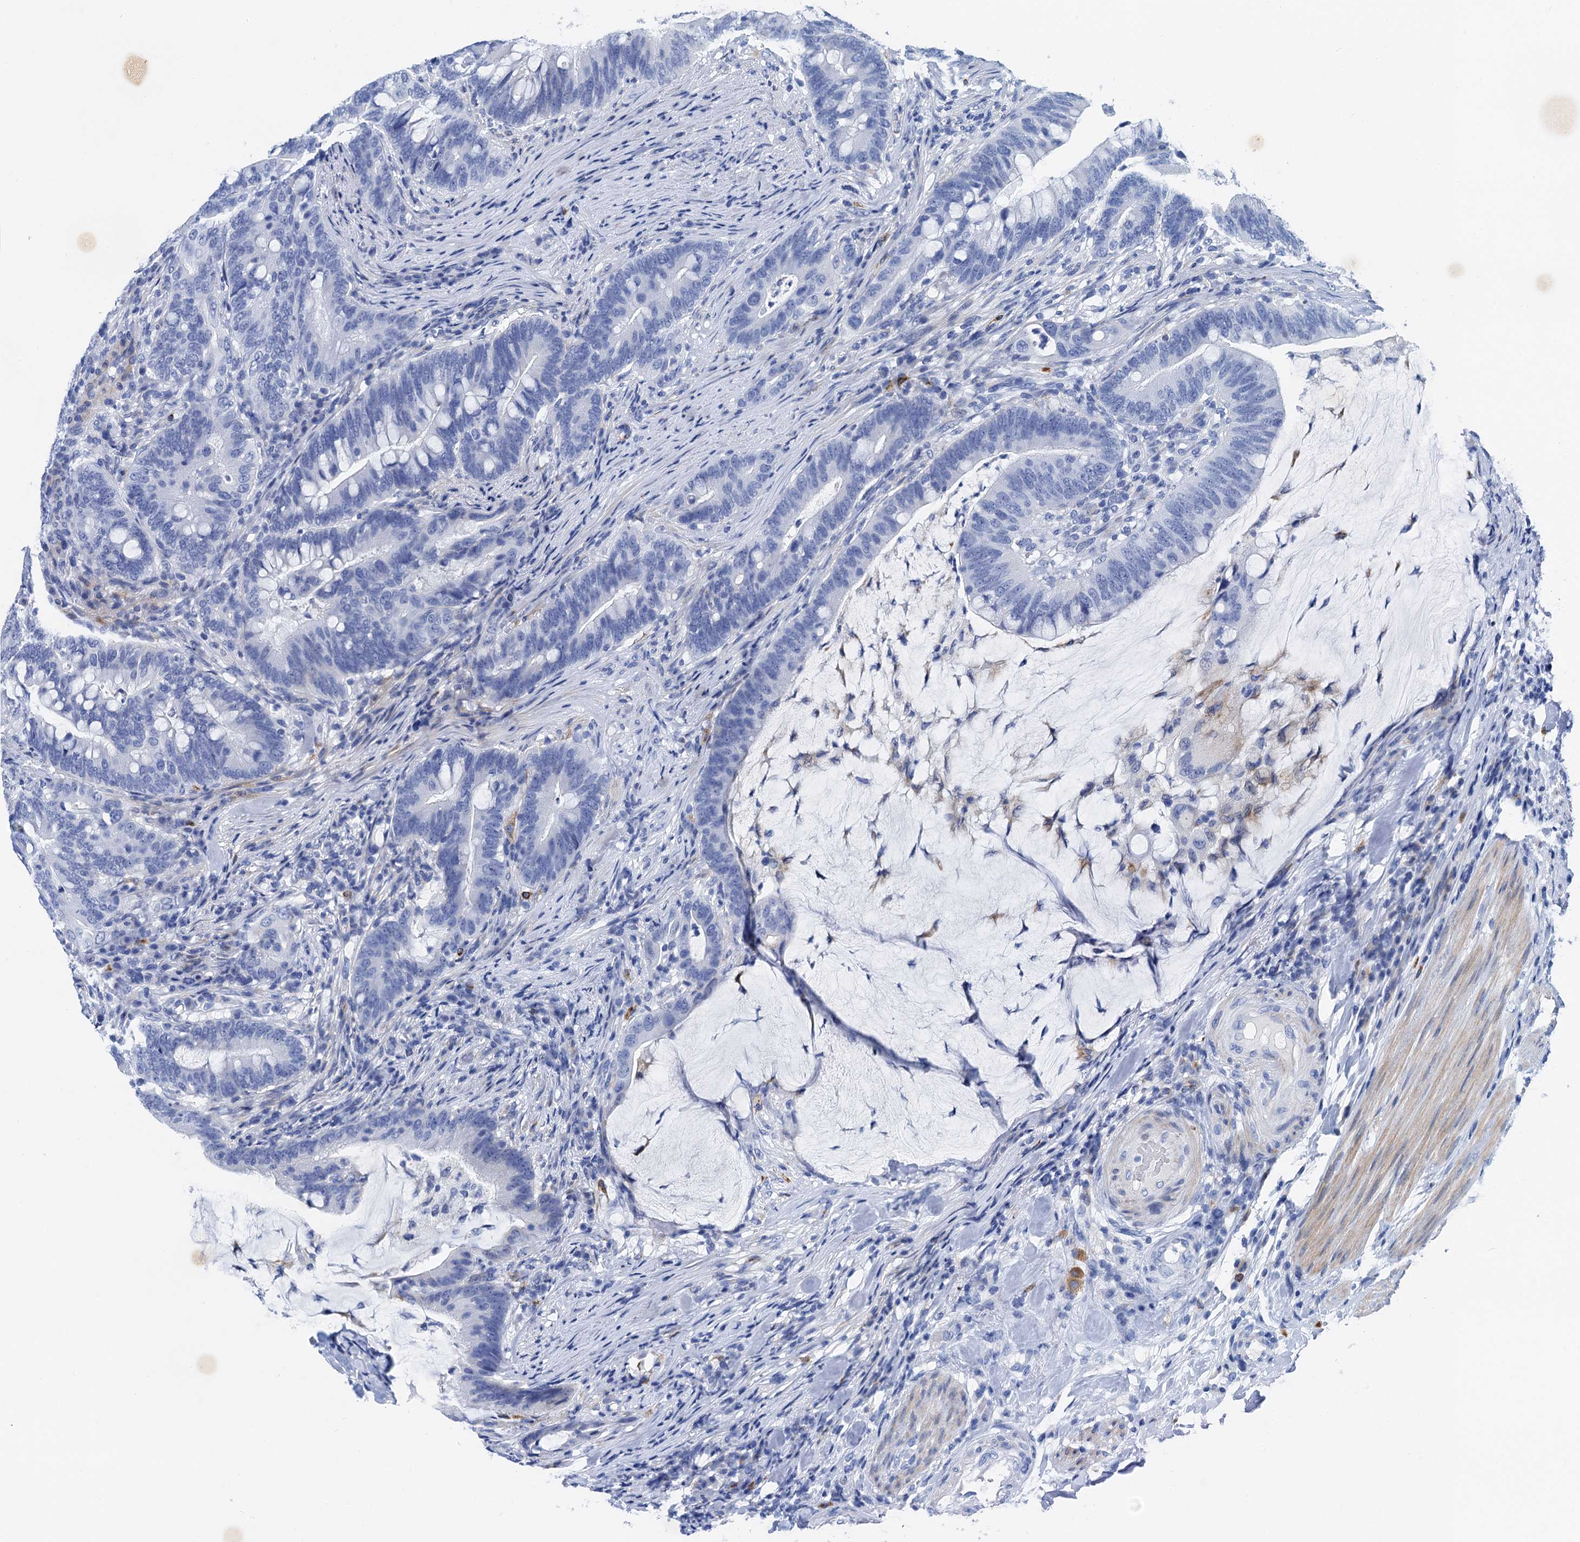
{"staining": {"intensity": "negative", "quantity": "none", "location": "none"}, "tissue": "colorectal cancer", "cell_type": "Tumor cells", "image_type": "cancer", "snomed": [{"axis": "morphology", "description": "Adenocarcinoma, NOS"}, {"axis": "topography", "description": "Colon"}], "caption": "Colorectal cancer stained for a protein using immunohistochemistry (IHC) demonstrates no expression tumor cells.", "gene": "NLRP10", "patient": {"sex": "female", "age": 66}}